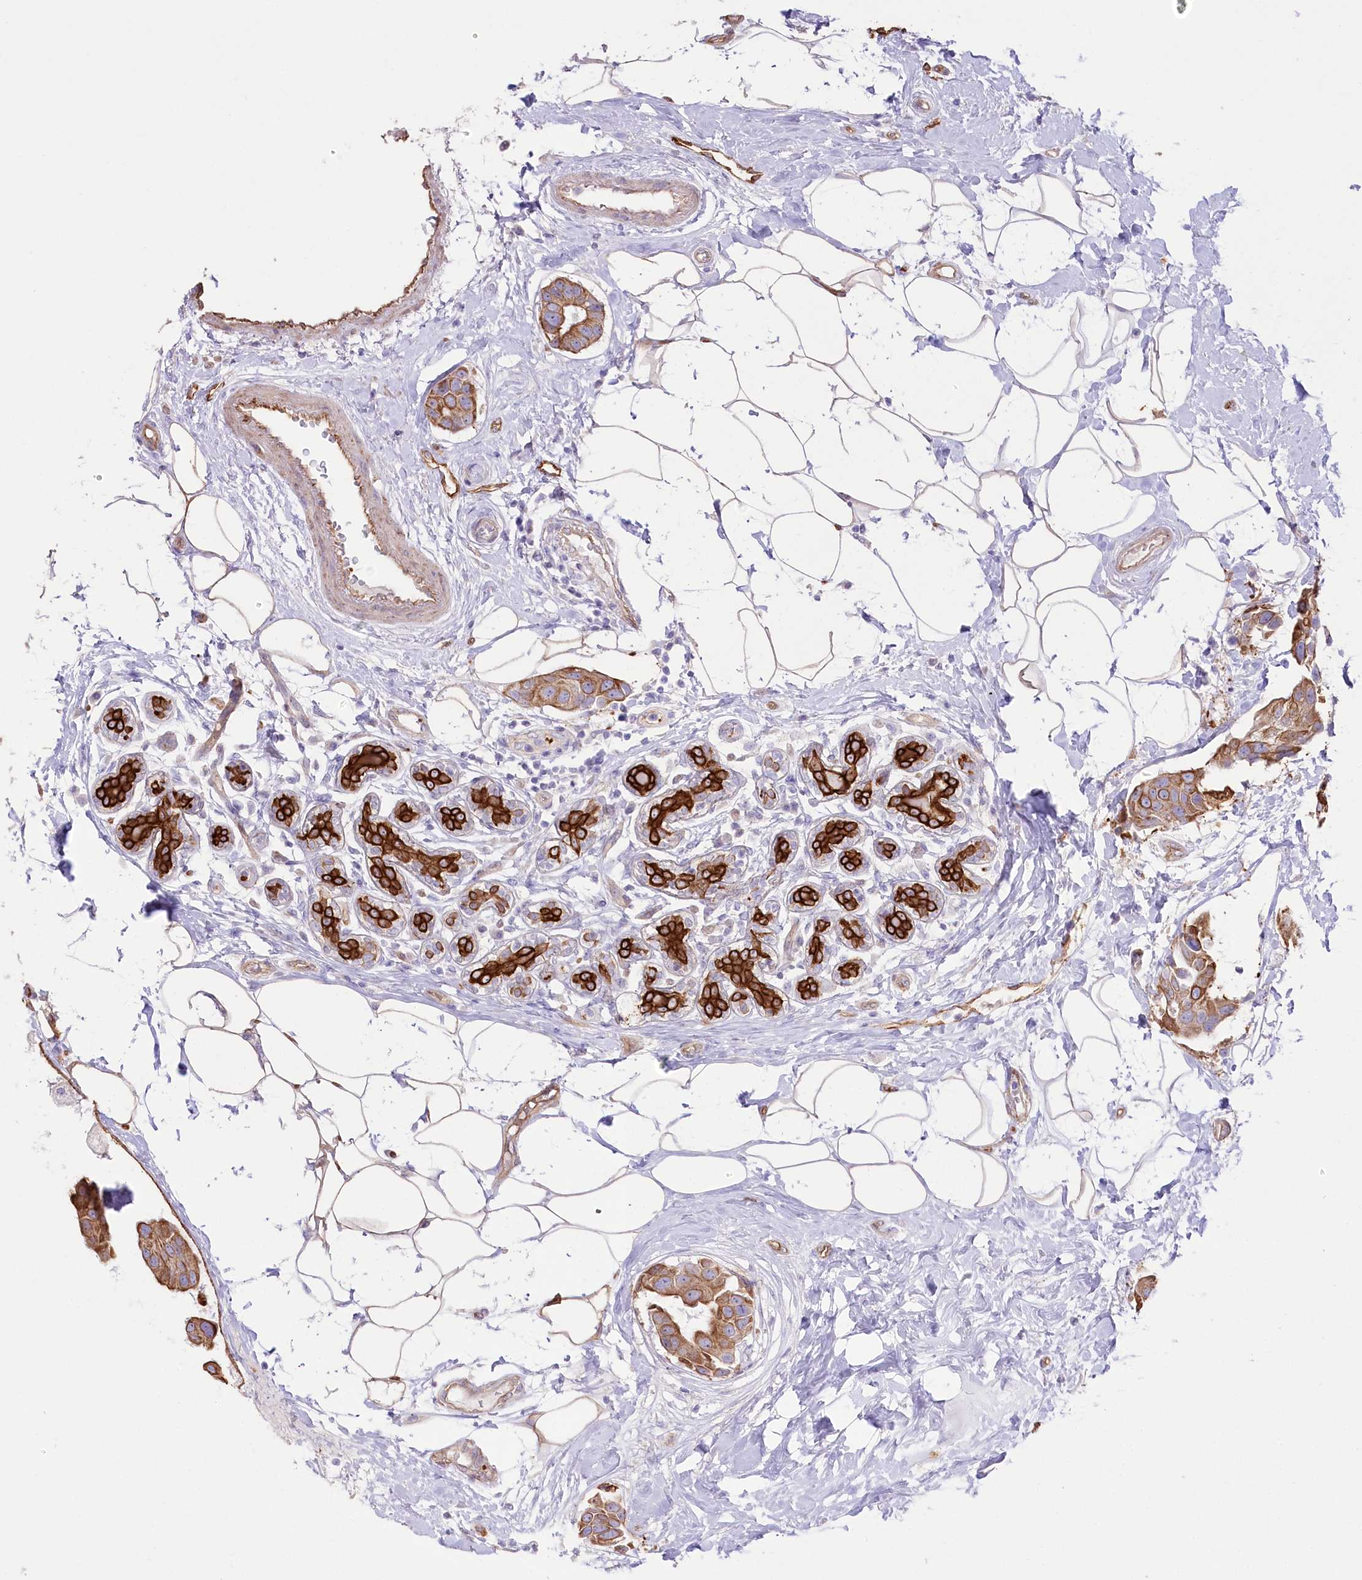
{"staining": {"intensity": "strong", "quantity": ">75%", "location": "cytoplasmic/membranous"}, "tissue": "breast cancer", "cell_type": "Tumor cells", "image_type": "cancer", "snomed": [{"axis": "morphology", "description": "Normal tissue, NOS"}, {"axis": "morphology", "description": "Duct carcinoma"}, {"axis": "topography", "description": "Breast"}], "caption": "Human breast cancer (invasive ductal carcinoma) stained with a protein marker reveals strong staining in tumor cells.", "gene": "SLC39A10", "patient": {"sex": "female", "age": 39}}